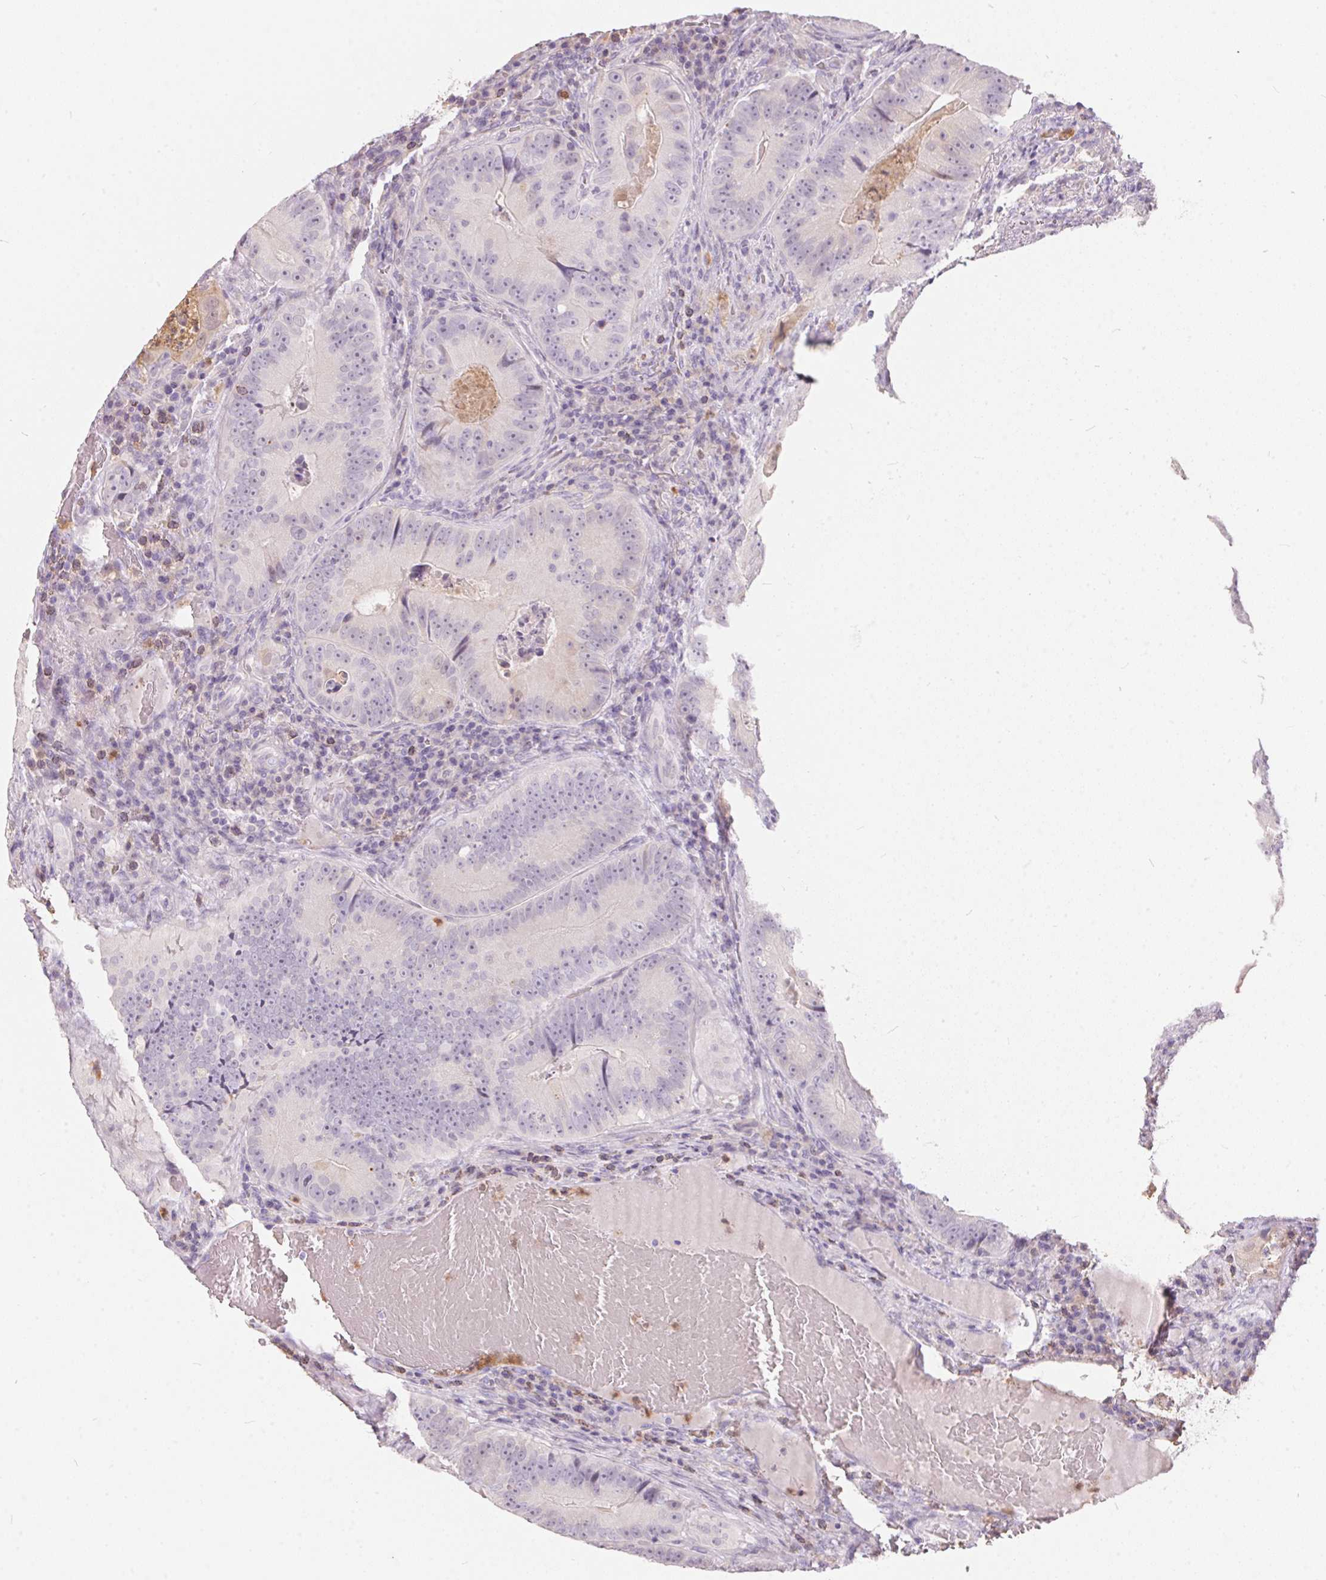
{"staining": {"intensity": "negative", "quantity": "none", "location": "none"}, "tissue": "colorectal cancer", "cell_type": "Tumor cells", "image_type": "cancer", "snomed": [{"axis": "morphology", "description": "Adenocarcinoma, NOS"}, {"axis": "topography", "description": "Colon"}], "caption": "High power microscopy photomicrograph of an IHC histopathology image of colorectal adenocarcinoma, revealing no significant staining in tumor cells.", "gene": "SERPINB1", "patient": {"sex": "female", "age": 86}}